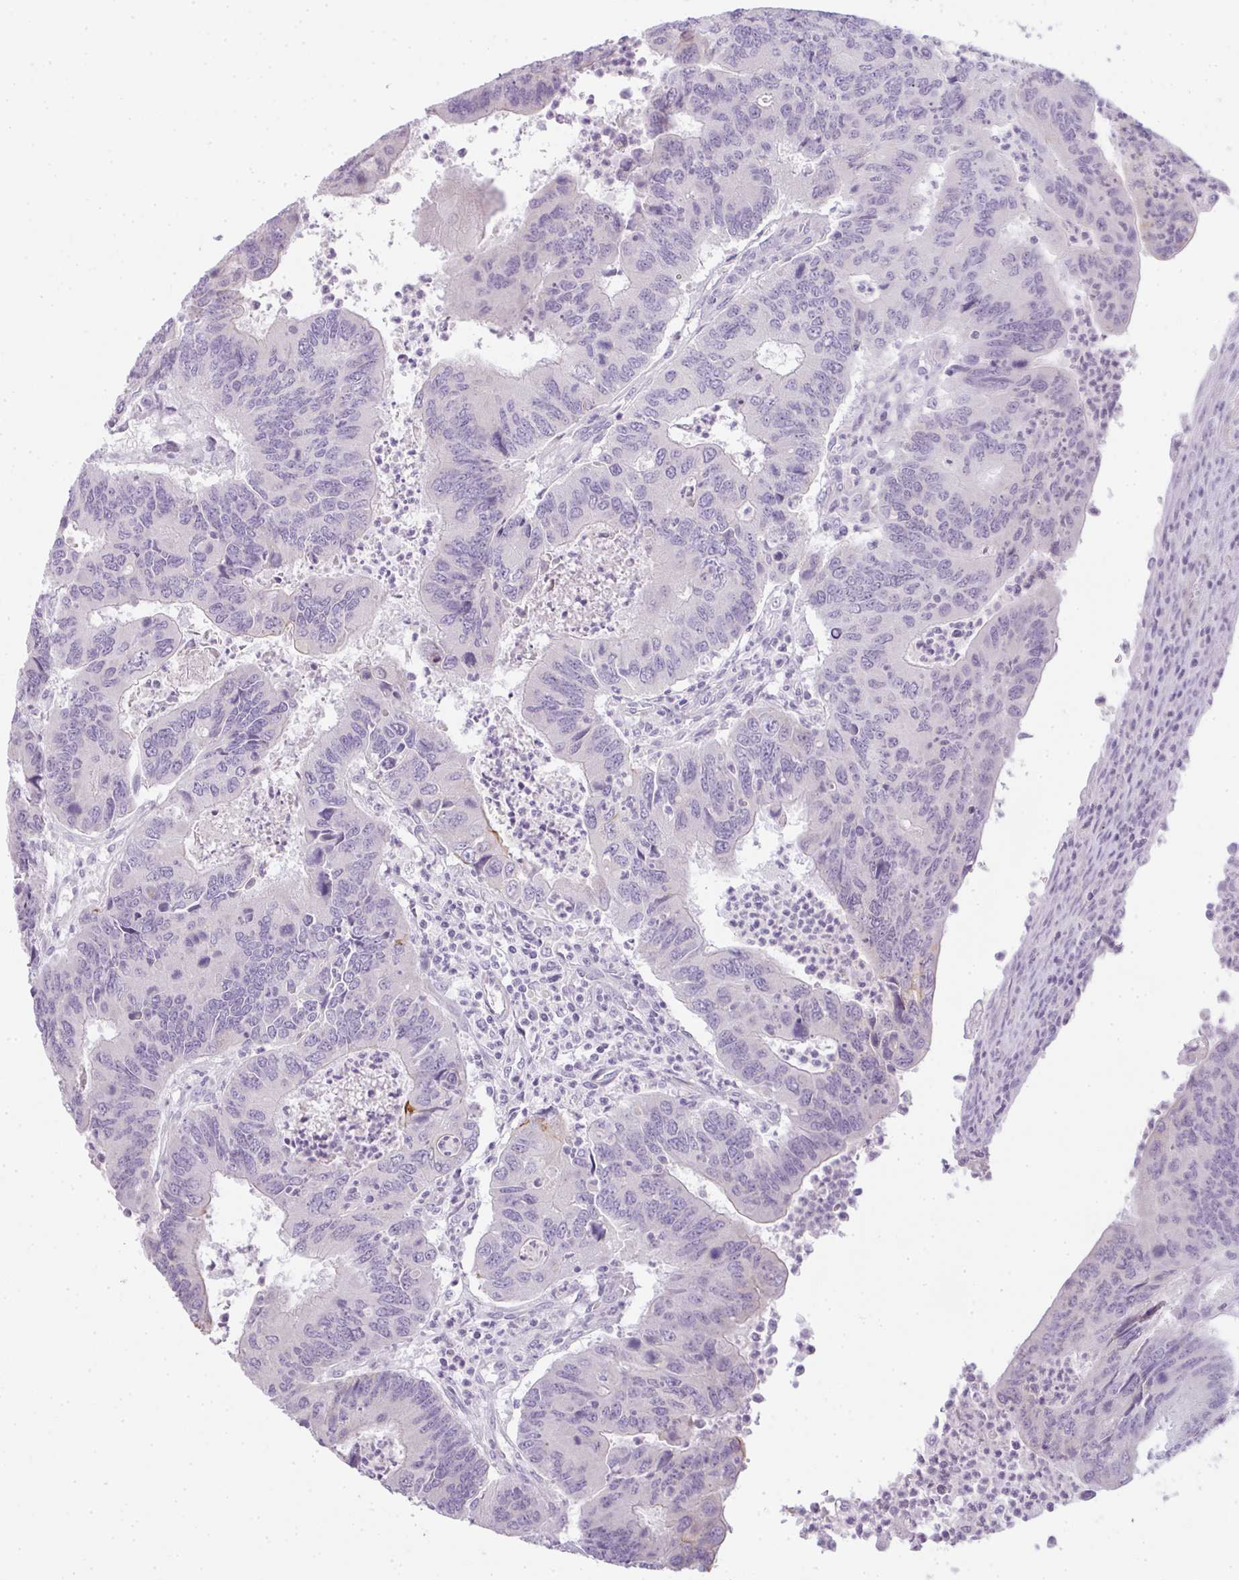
{"staining": {"intensity": "negative", "quantity": "none", "location": "none"}, "tissue": "colorectal cancer", "cell_type": "Tumor cells", "image_type": "cancer", "snomed": [{"axis": "morphology", "description": "Adenocarcinoma, NOS"}, {"axis": "topography", "description": "Colon"}], "caption": "High magnification brightfield microscopy of adenocarcinoma (colorectal) stained with DAB (3,3'-diaminobenzidine) (brown) and counterstained with hematoxylin (blue): tumor cells show no significant staining. The staining was performed using DAB to visualize the protein expression in brown, while the nuclei were stained in blue with hematoxylin (Magnification: 20x).", "gene": "SIRPB2", "patient": {"sex": "female", "age": 67}}